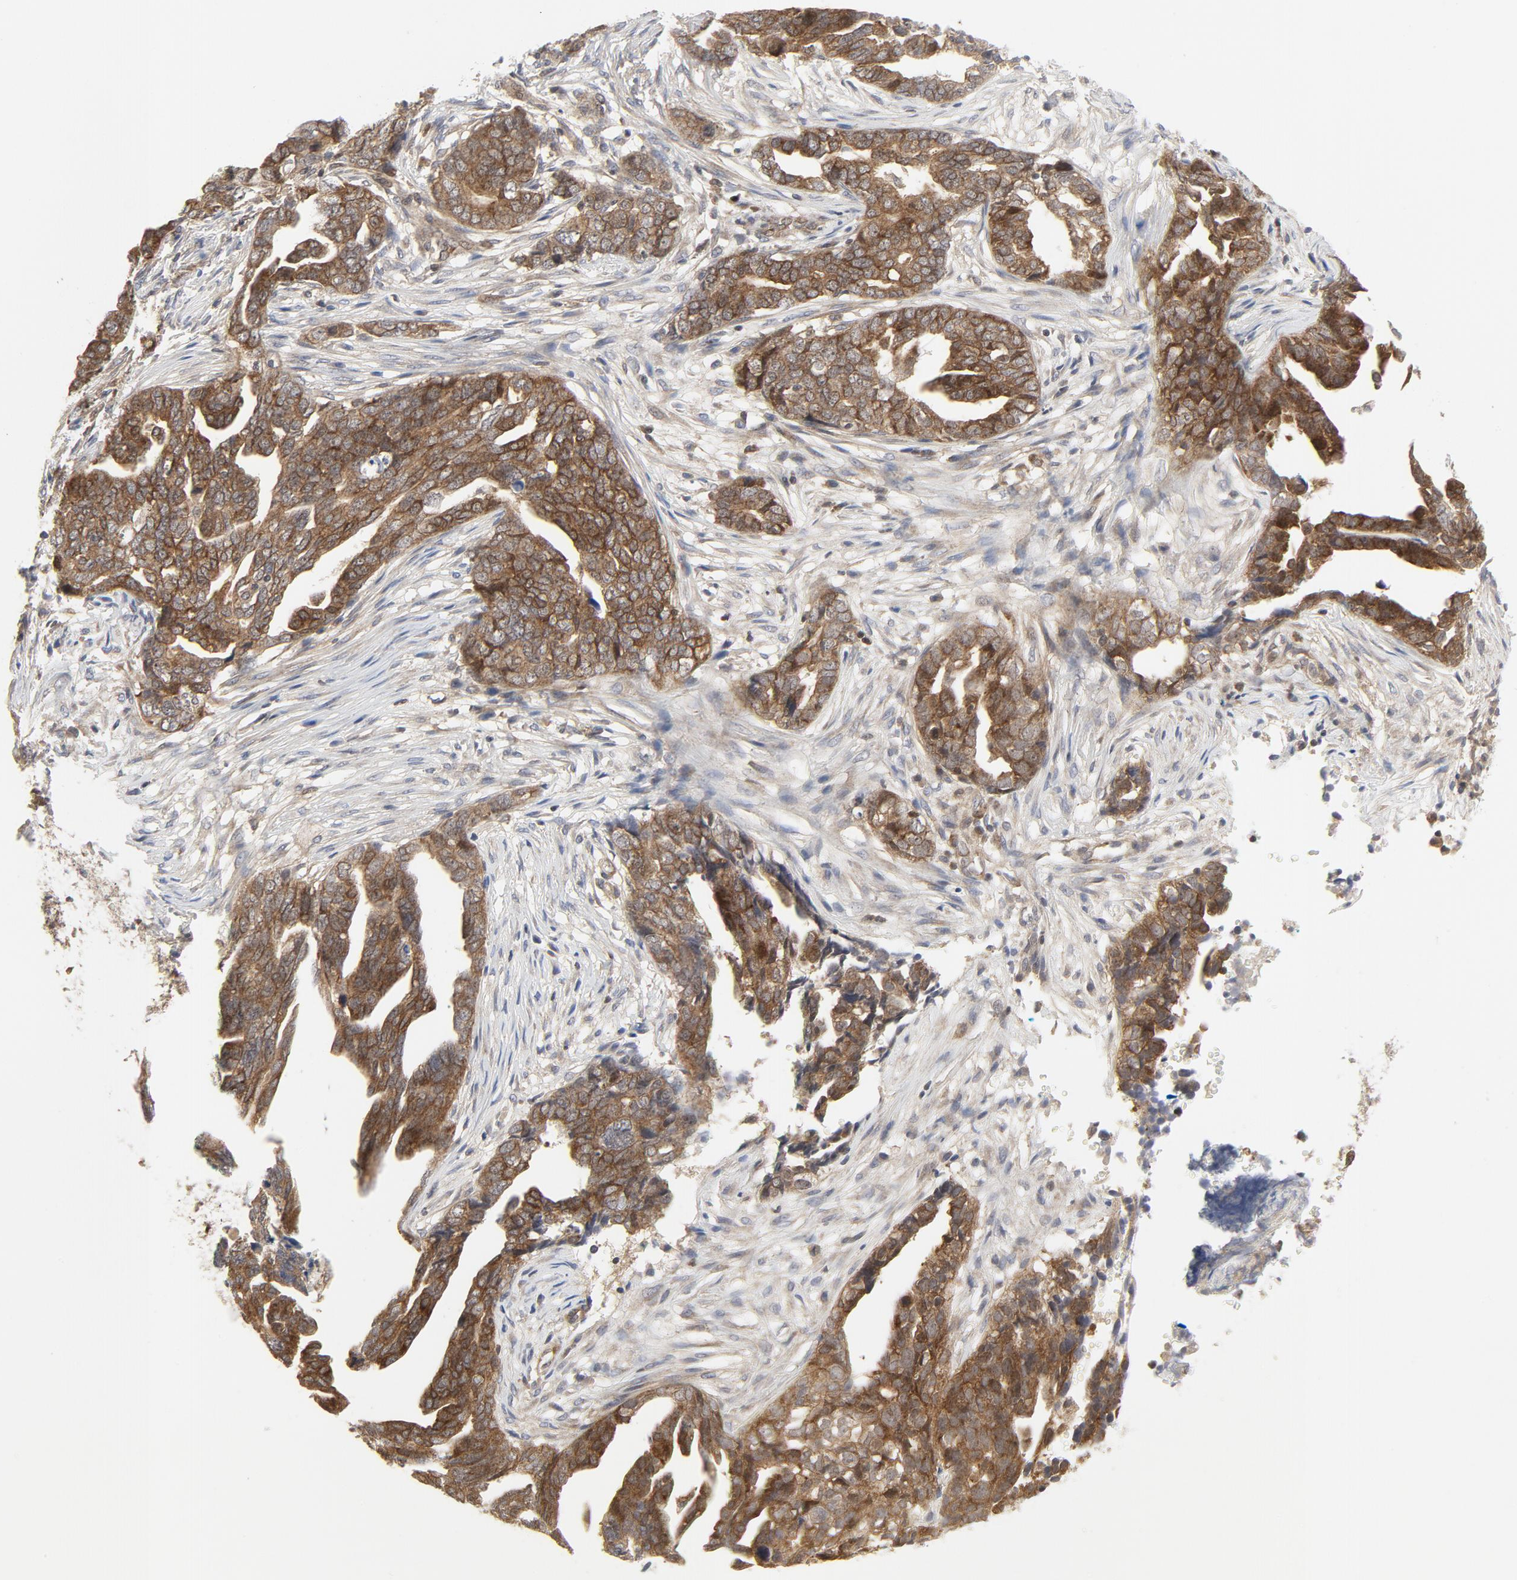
{"staining": {"intensity": "strong", "quantity": ">75%", "location": "cytoplasmic/membranous"}, "tissue": "ovarian cancer", "cell_type": "Tumor cells", "image_type": "cancer", "snomed": [{"axis": "morphology", "description": "Normal tissue, NOS"}, {"axis": "morphology", "description": "Cystadenocarcinoma, serous, NOS"}, {"axis": "topography", "description": "Fallopian tube"}, {"axis": "topography", "description": "Ovary"}], "caption": "Ovarian serous cystadenocarcinoma stained with IHC demonstrates strong cytoplasmic/membranous staining in about >75% of tumor cells.", "gene": "MAP2K7", "patient": {"sex": "female", "age": 56}}